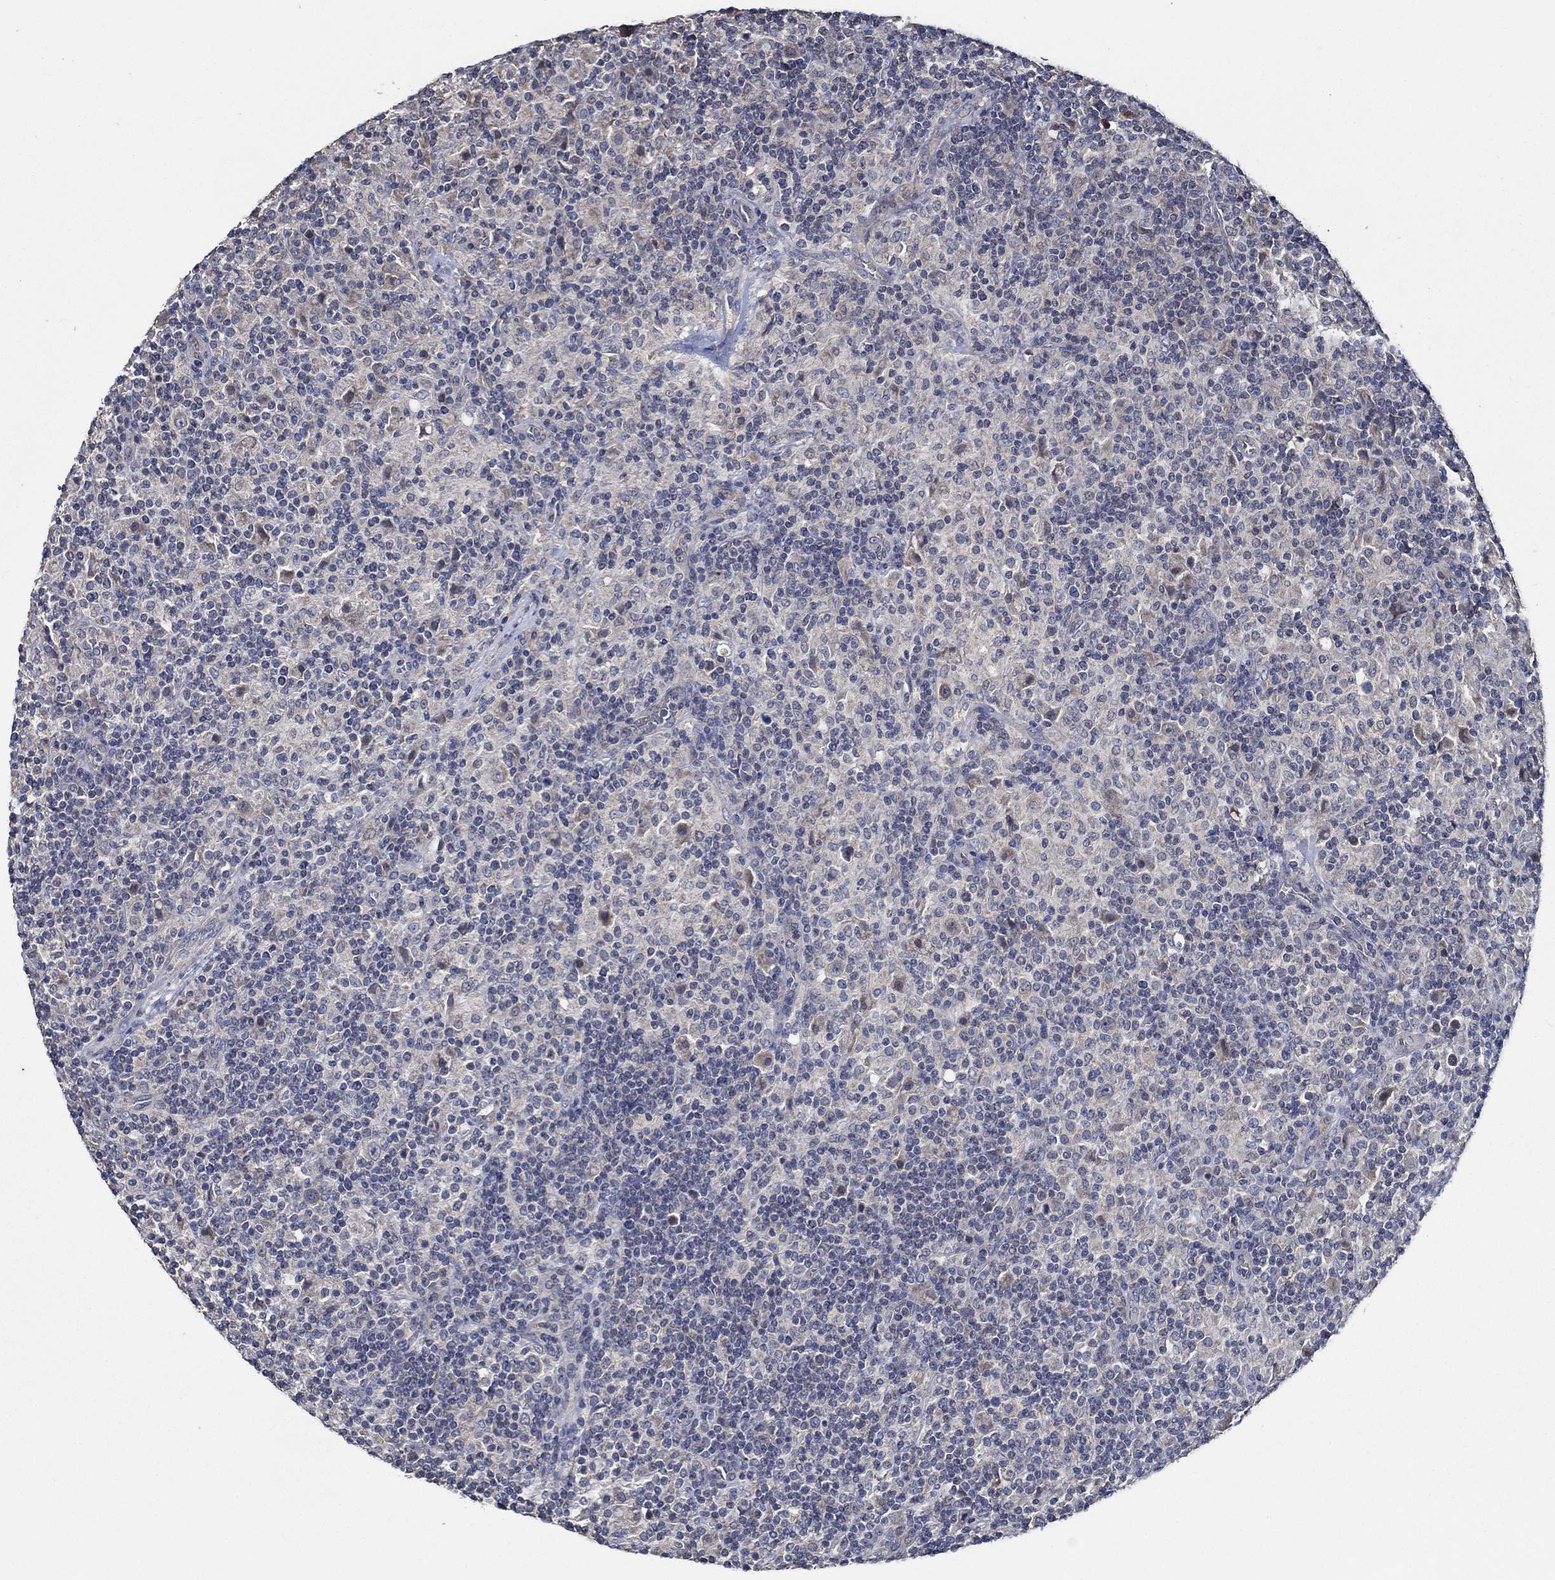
{"staining": {"intensity": "negative", "quantity": "none", "location": "none"}, "tissue": "lymphoma", "cell_type": "Tumor cells", "image_type": "cancer", "snomed": [{"axis": "morphology", "description": "Hodgkin's disease, NOS"}, {"axis": "topography", "description": "Lymph node"}], "caption": "Photomicrograph shows no significant protein expression in tumor cells of Hodgkin's disease. (Brightfield microscopy of DAB IHC at high magnification).", "gene": "WDR53", "patient": {"sex": "male", "age": 70}}